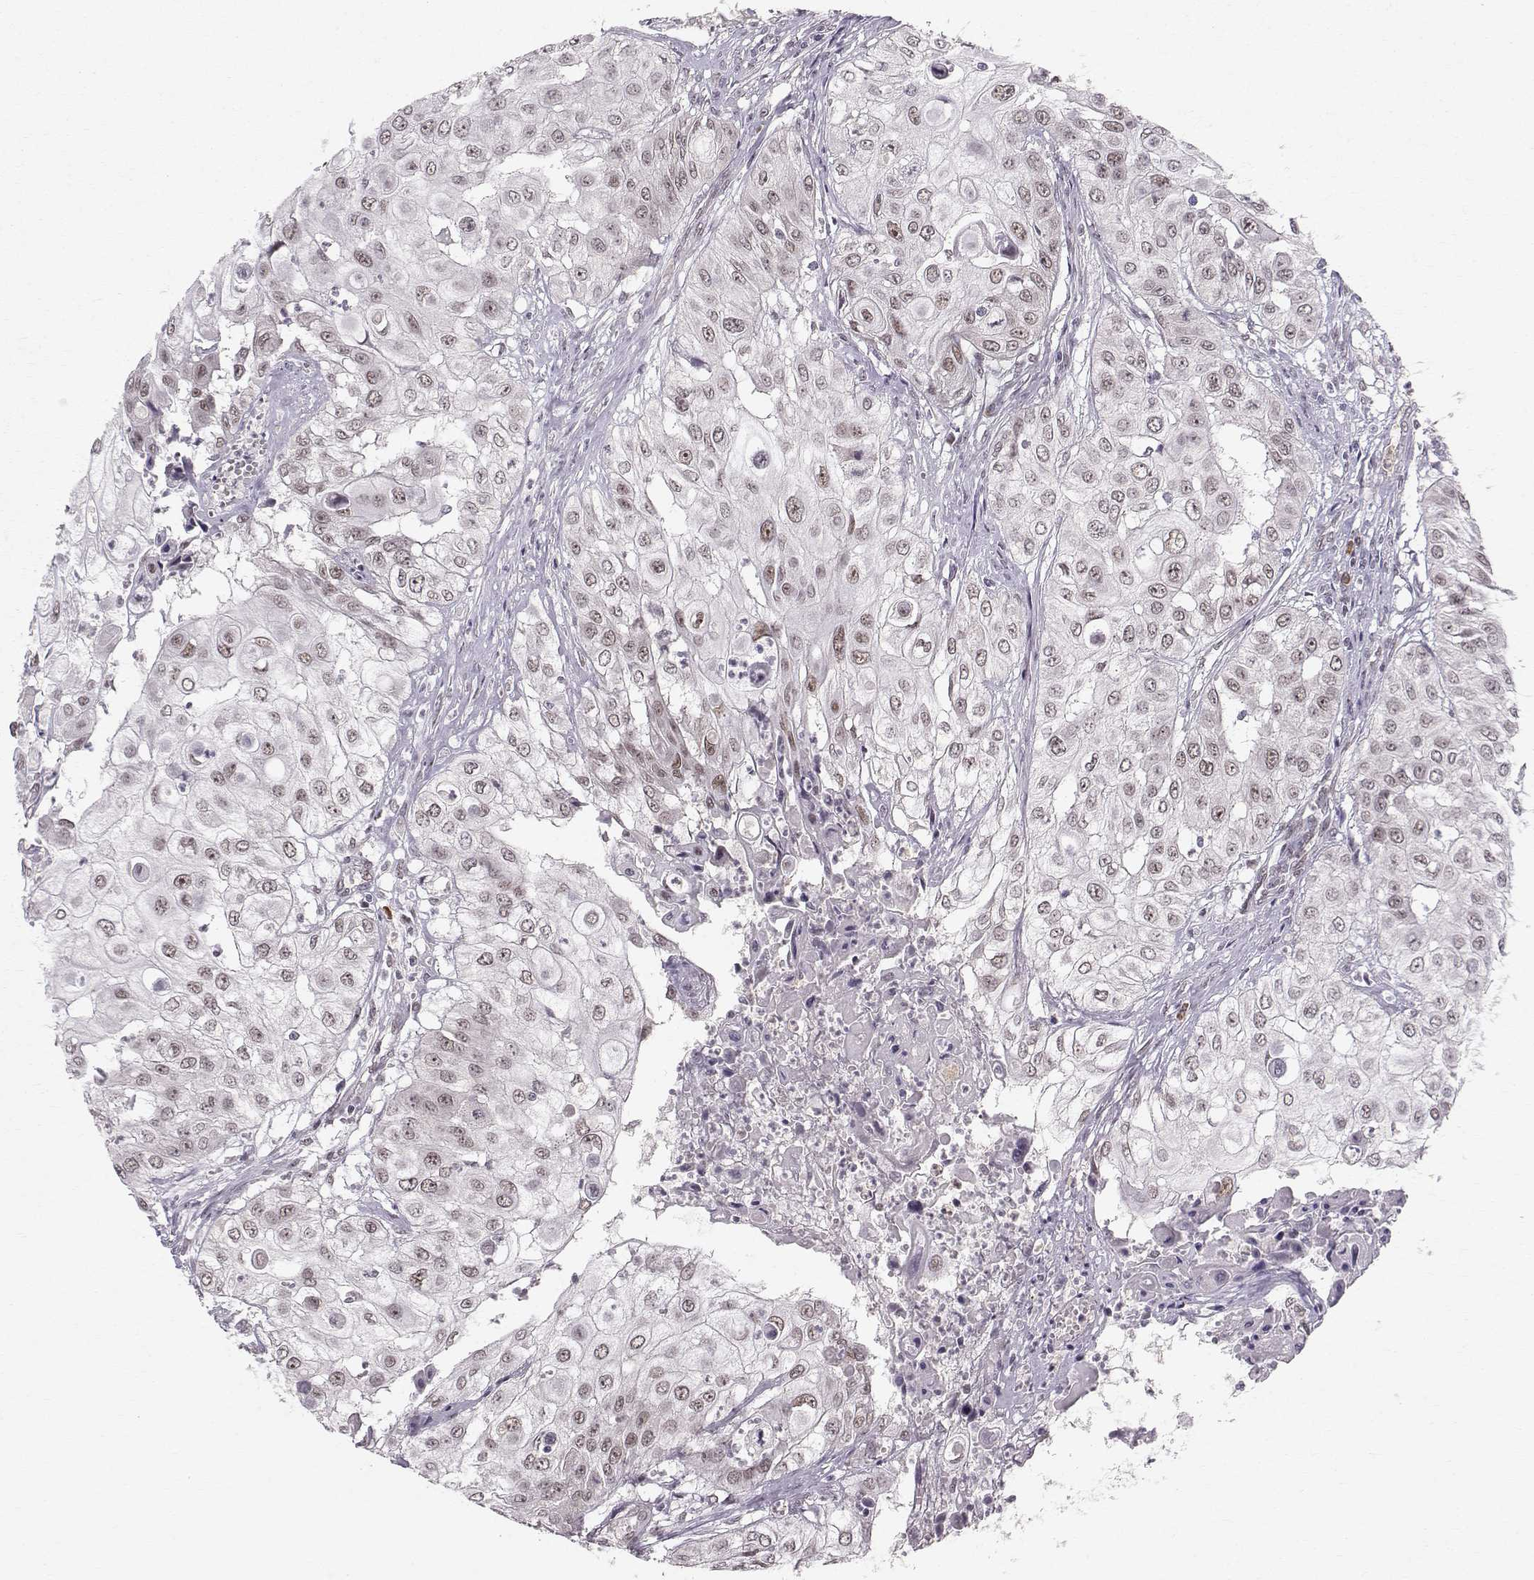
{"staining": {"intensity": "weak", "quantity": "25%-75%", "location": "nuclear"}, "tissue": "urothelial cancer", "cell_type": "Tumor cells", "image_type": "cancer", "snomed": [{"axis": "morphology", "description": "Urothelial carcinoma, High grade"}, {"axis": "topography", "description": "Urinary bladder"}], "caption": "Immunohistochemical staining of human urothelial cancer shows low levels of weak nuclear positivity in about 25%-75% of tumor cells.", "gene": "RPP38", "patient": {"sex": "female", "age": 79}}